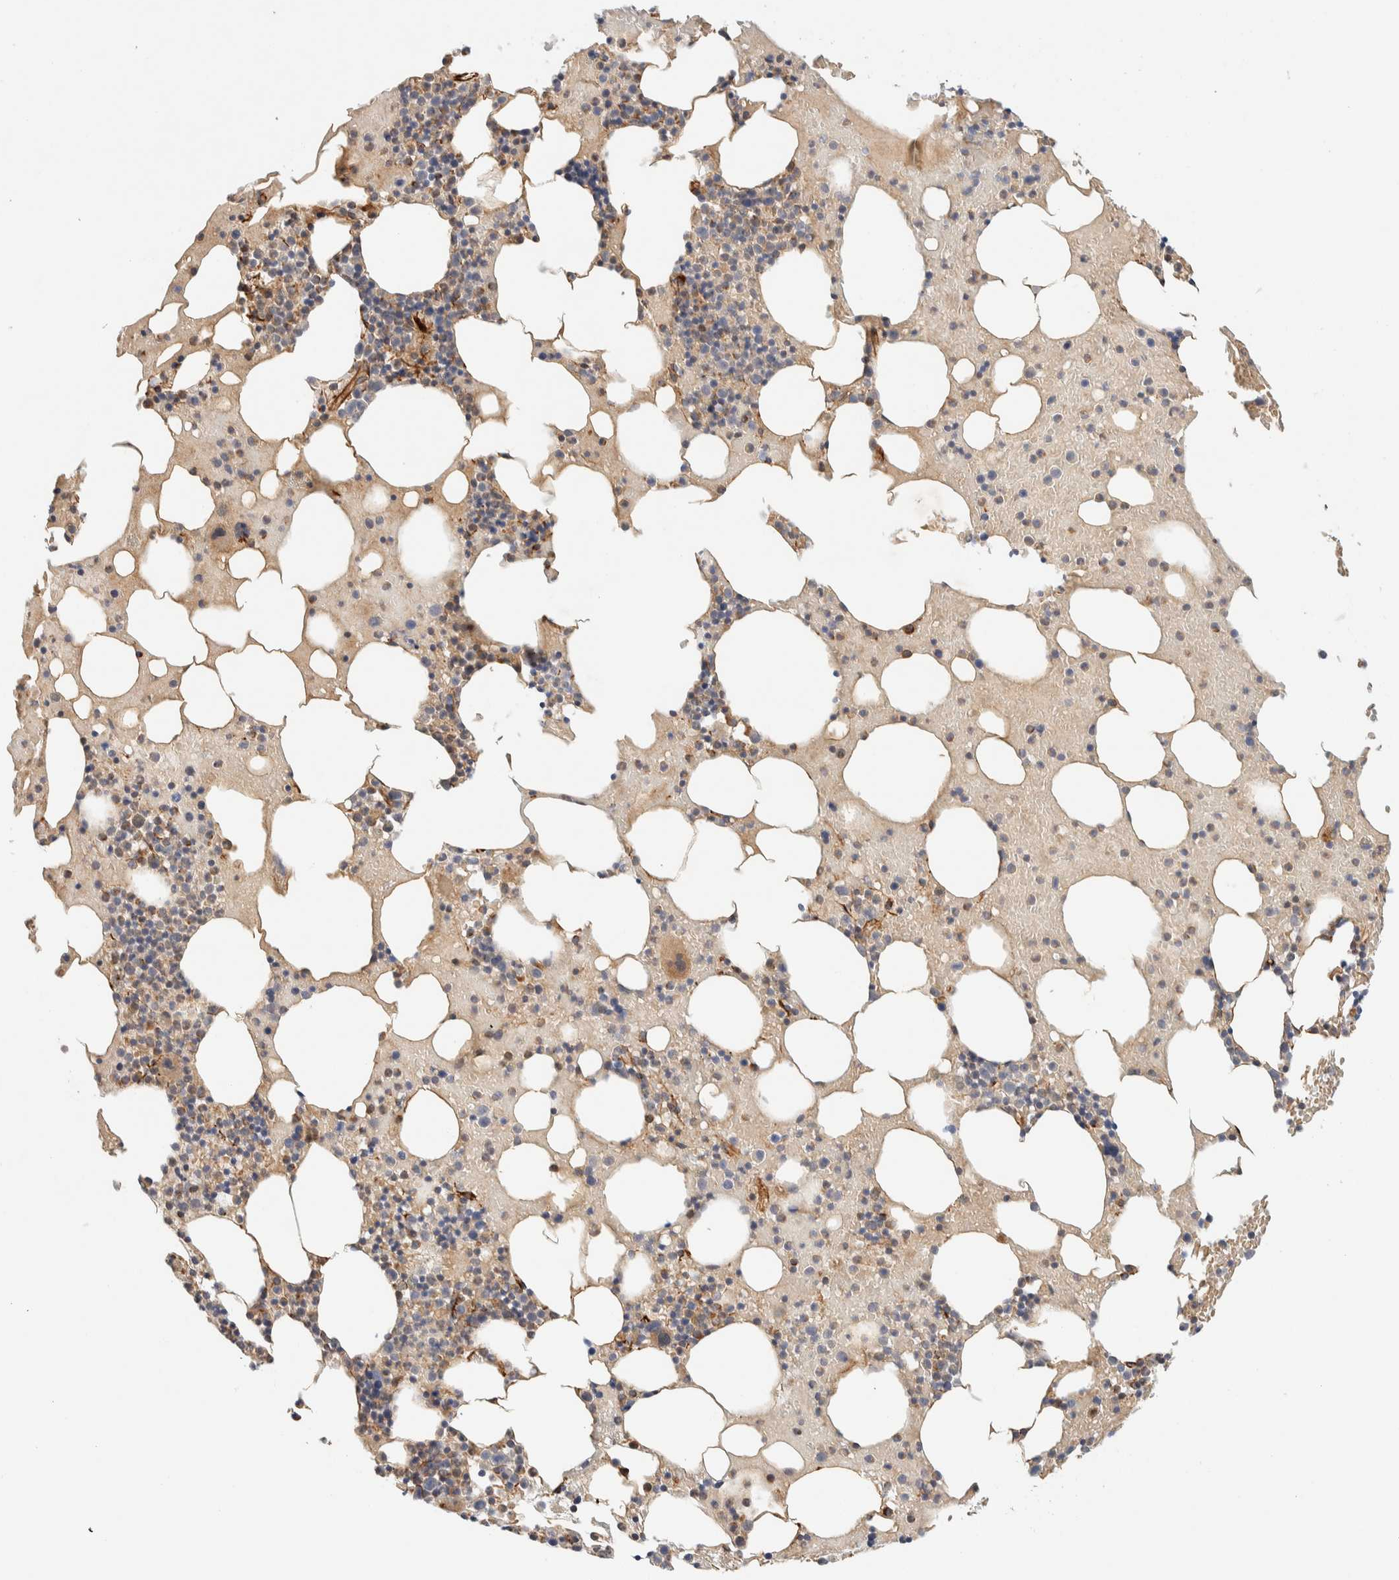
{"staining": {"intensity": "weak", "quantity": ">75%", "location": "cytoplasmic/membranous"}, "tissue": "bone marrow", "cell_type": "Hematopoietic cells", "image_type": "normal", "snomed": [{"axis": "morphology", "description": "Normal tissue, NOS"}, {"axis": "morphology", "description": "Inflammation, NOS"}, {"axis": "topography", "description": "Bone marrow"}], "caption": "Benign bone marrow reveals weak cytoplasmic/membranous expression in approximately >75% of hematopoietic cells, visualized by immunohistochemistry.", "gene": "FAT1", "patient": {"sex": "male", "age": 68}}